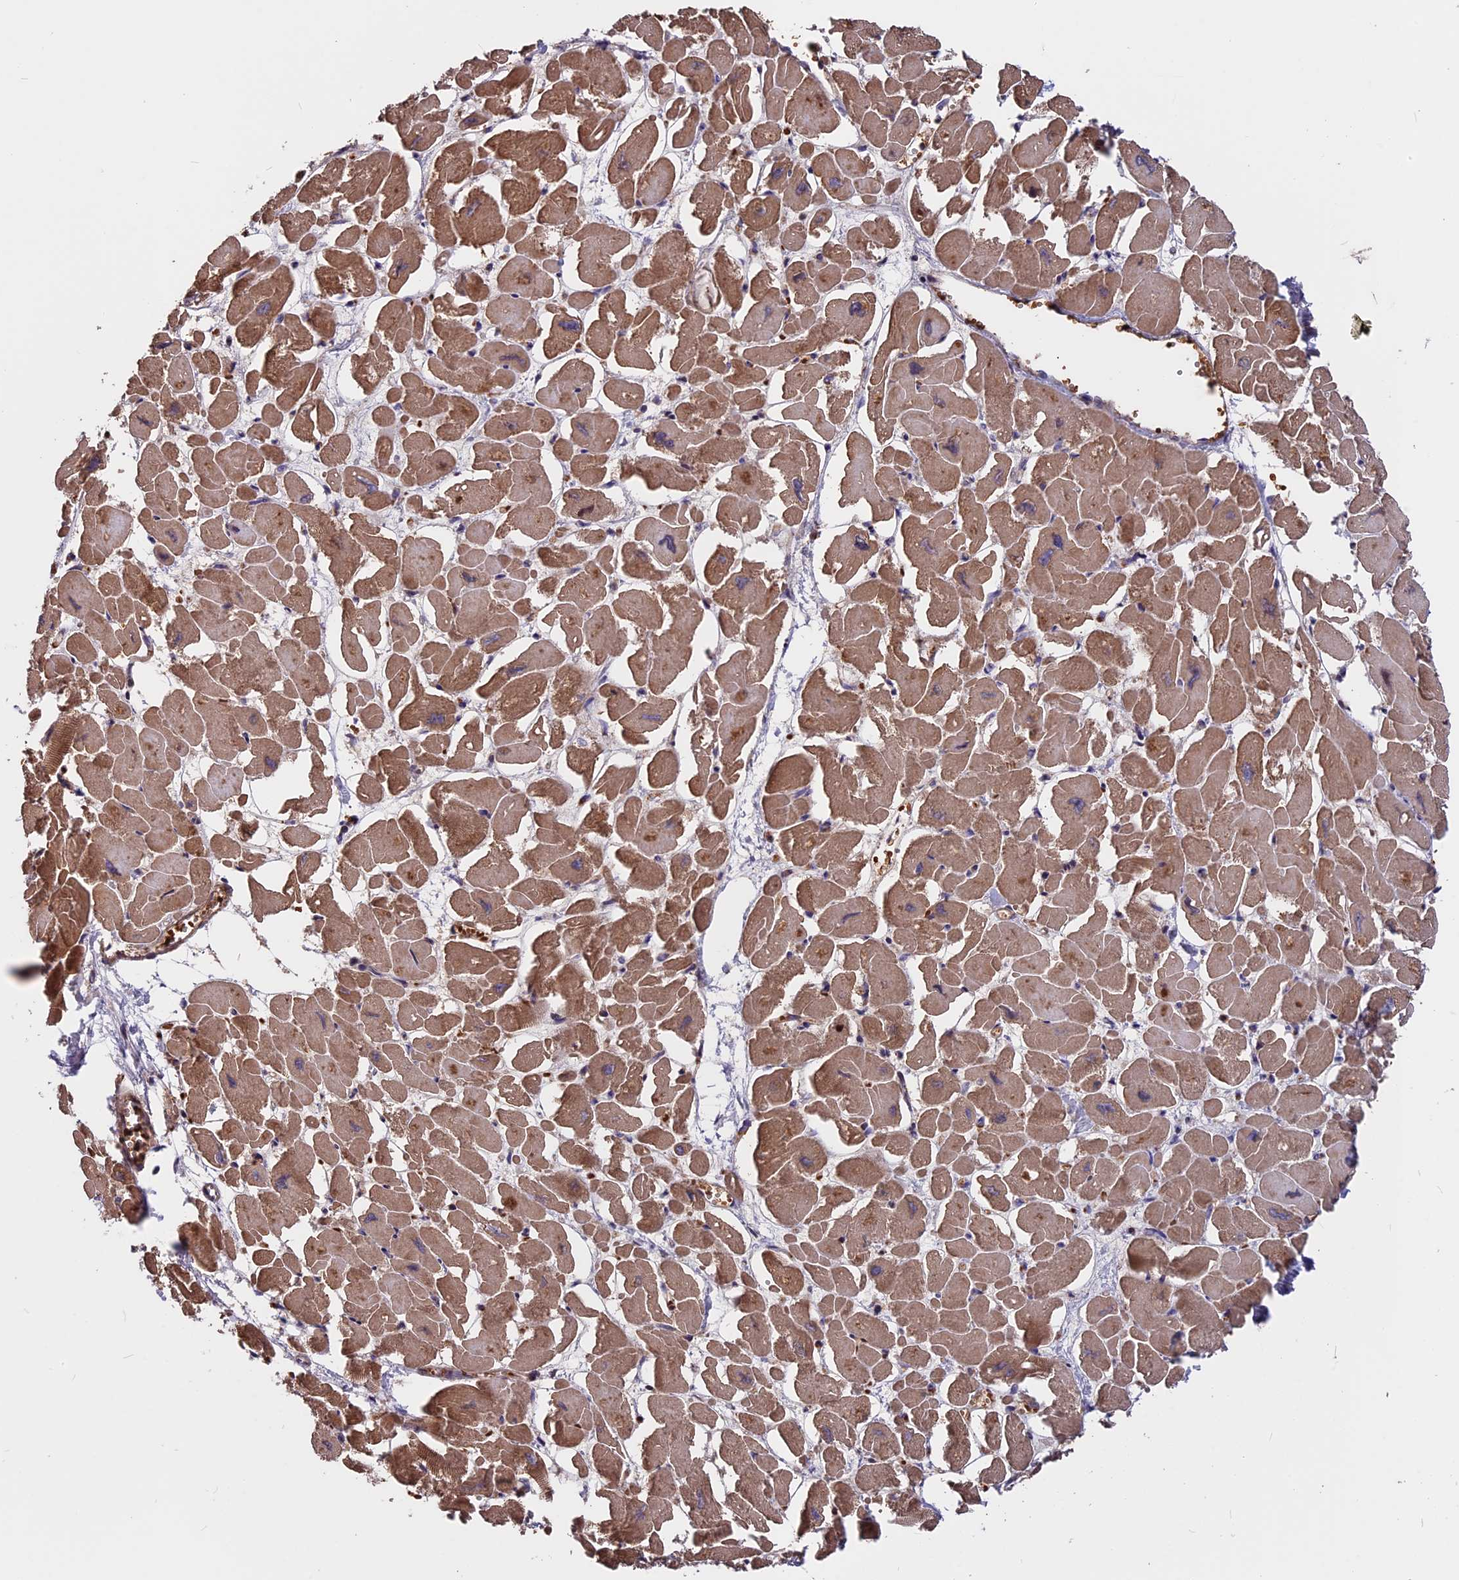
{"staining": {"intensity": "moderate", "quantity": ">75%", "location": "cytoplasmic/membranous"}, "tissue": "heart muscle", "cell_type": "Cardiomyocytes", "image_type": "normal", "snomed": [{"axis": "morphology", "description": "Normal tissue, NOS"}, {"axis": "topography", "description": "Heart"}], "caption": "IHC micrograph of unremarkable heart muscle: heart muscle stained using IHC shows medium levels of moderate protein expression localized specifically in the cytoplasmic/membranous of cardiomyocytes, appearing as a cytoplasmic/membranous brown color.", "gene": "ZC3H10", "patient": {"sex": "male", "age": 54}}